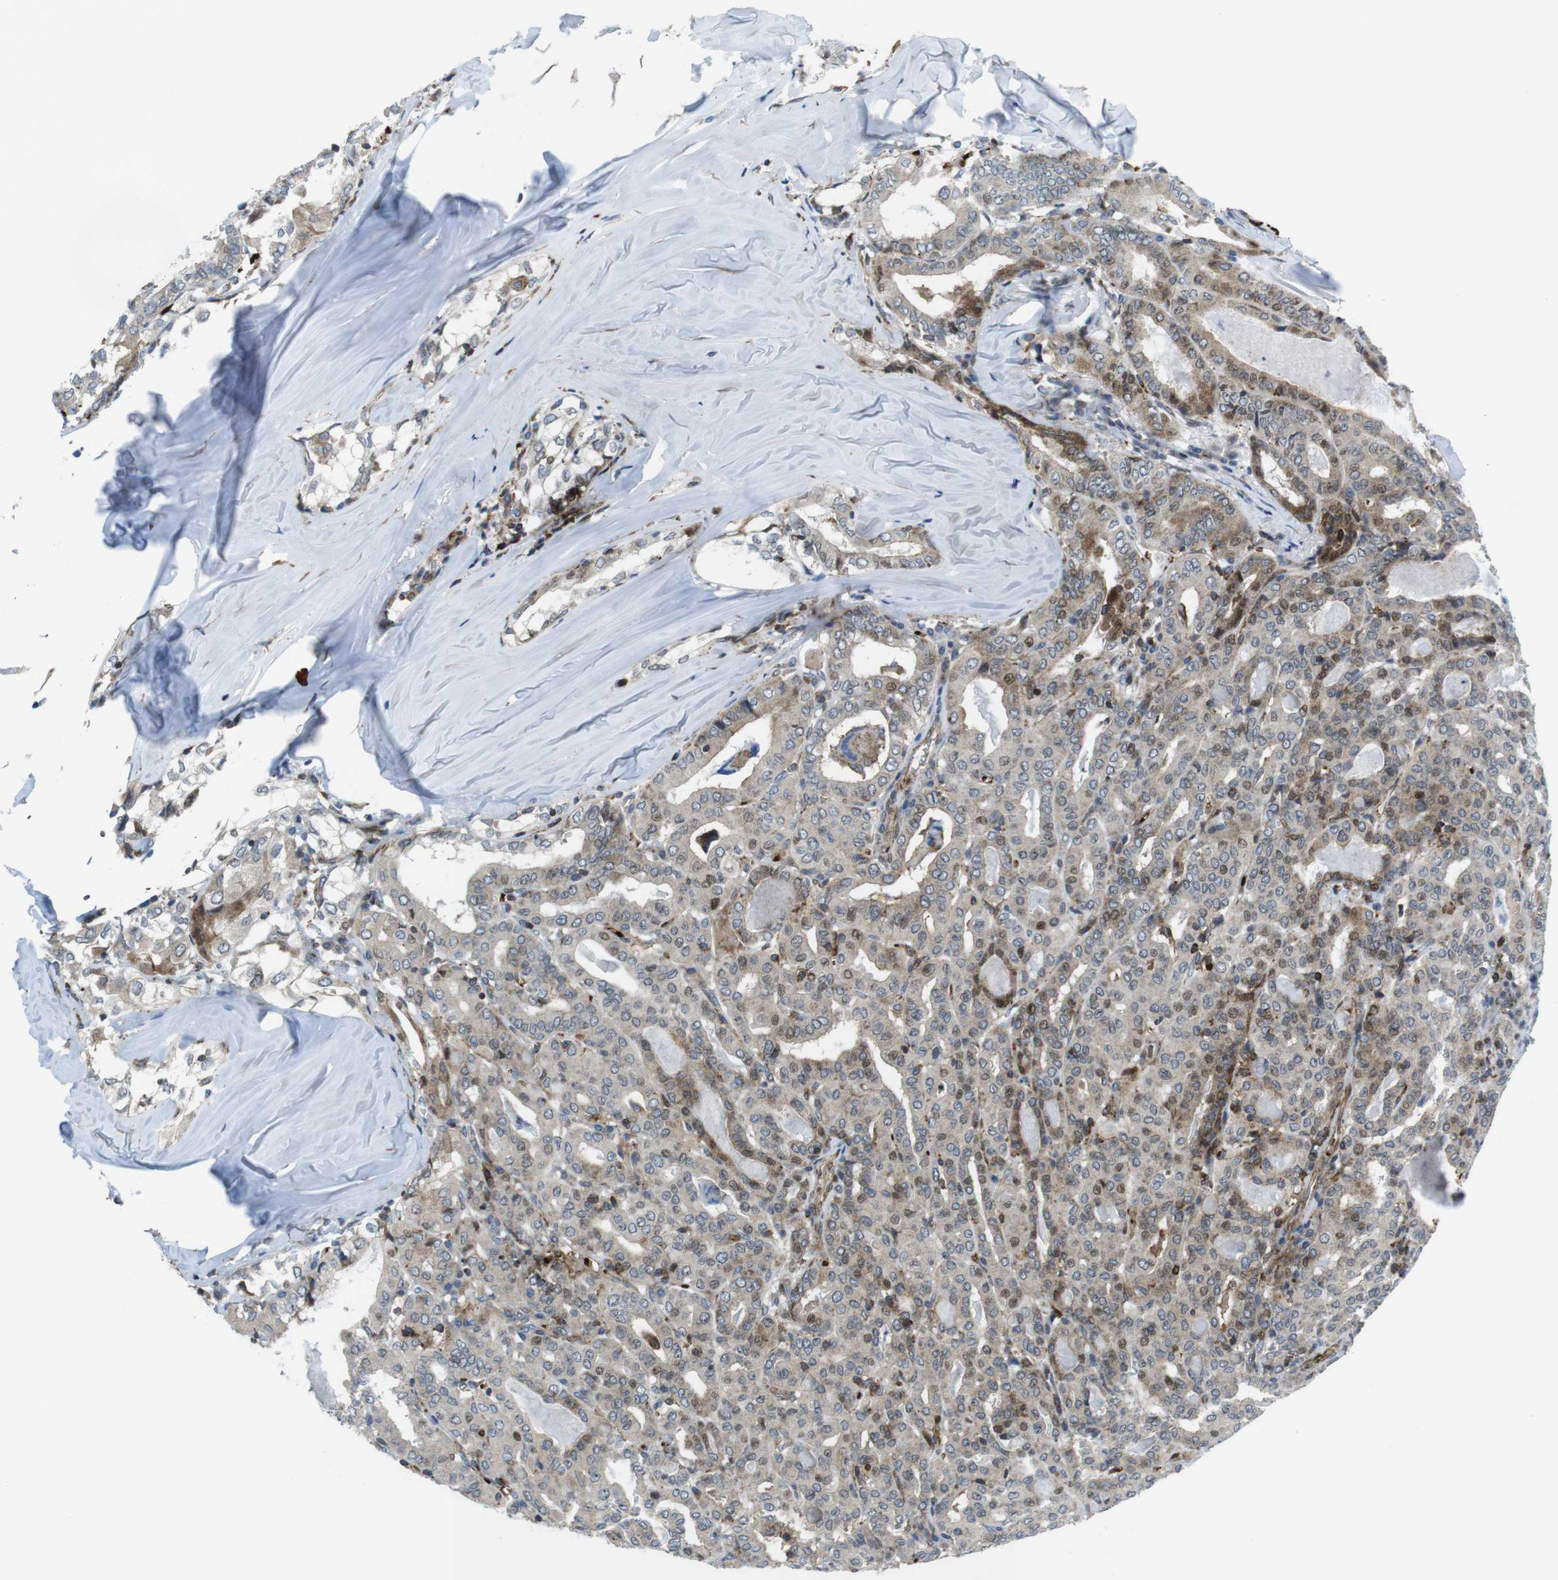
{"staining": {"intensity": "weak", "quantity": ">75%", "location": "cytoplasmic/membranous"}, "tissue": "thyroid cancer", "cell_type": "Tumor cells", "image_type": "cancer", "snomed": [{"axis": "morphology", "description": "Papillary adenocarcinoma, NOS"}, {"axis": "topography", "description": "Thyroid gland"}], "caption": "Immunohistochemistry photomicrograph of papillary adenocarcinoma (thyroid) stained for a protein (brown), which exhibits low levels of weak cytoplasmic/membranous staining in about >75% of tumor cells.", "gene": "CUL7", "patient": {"sex": "female", "age": 42}}